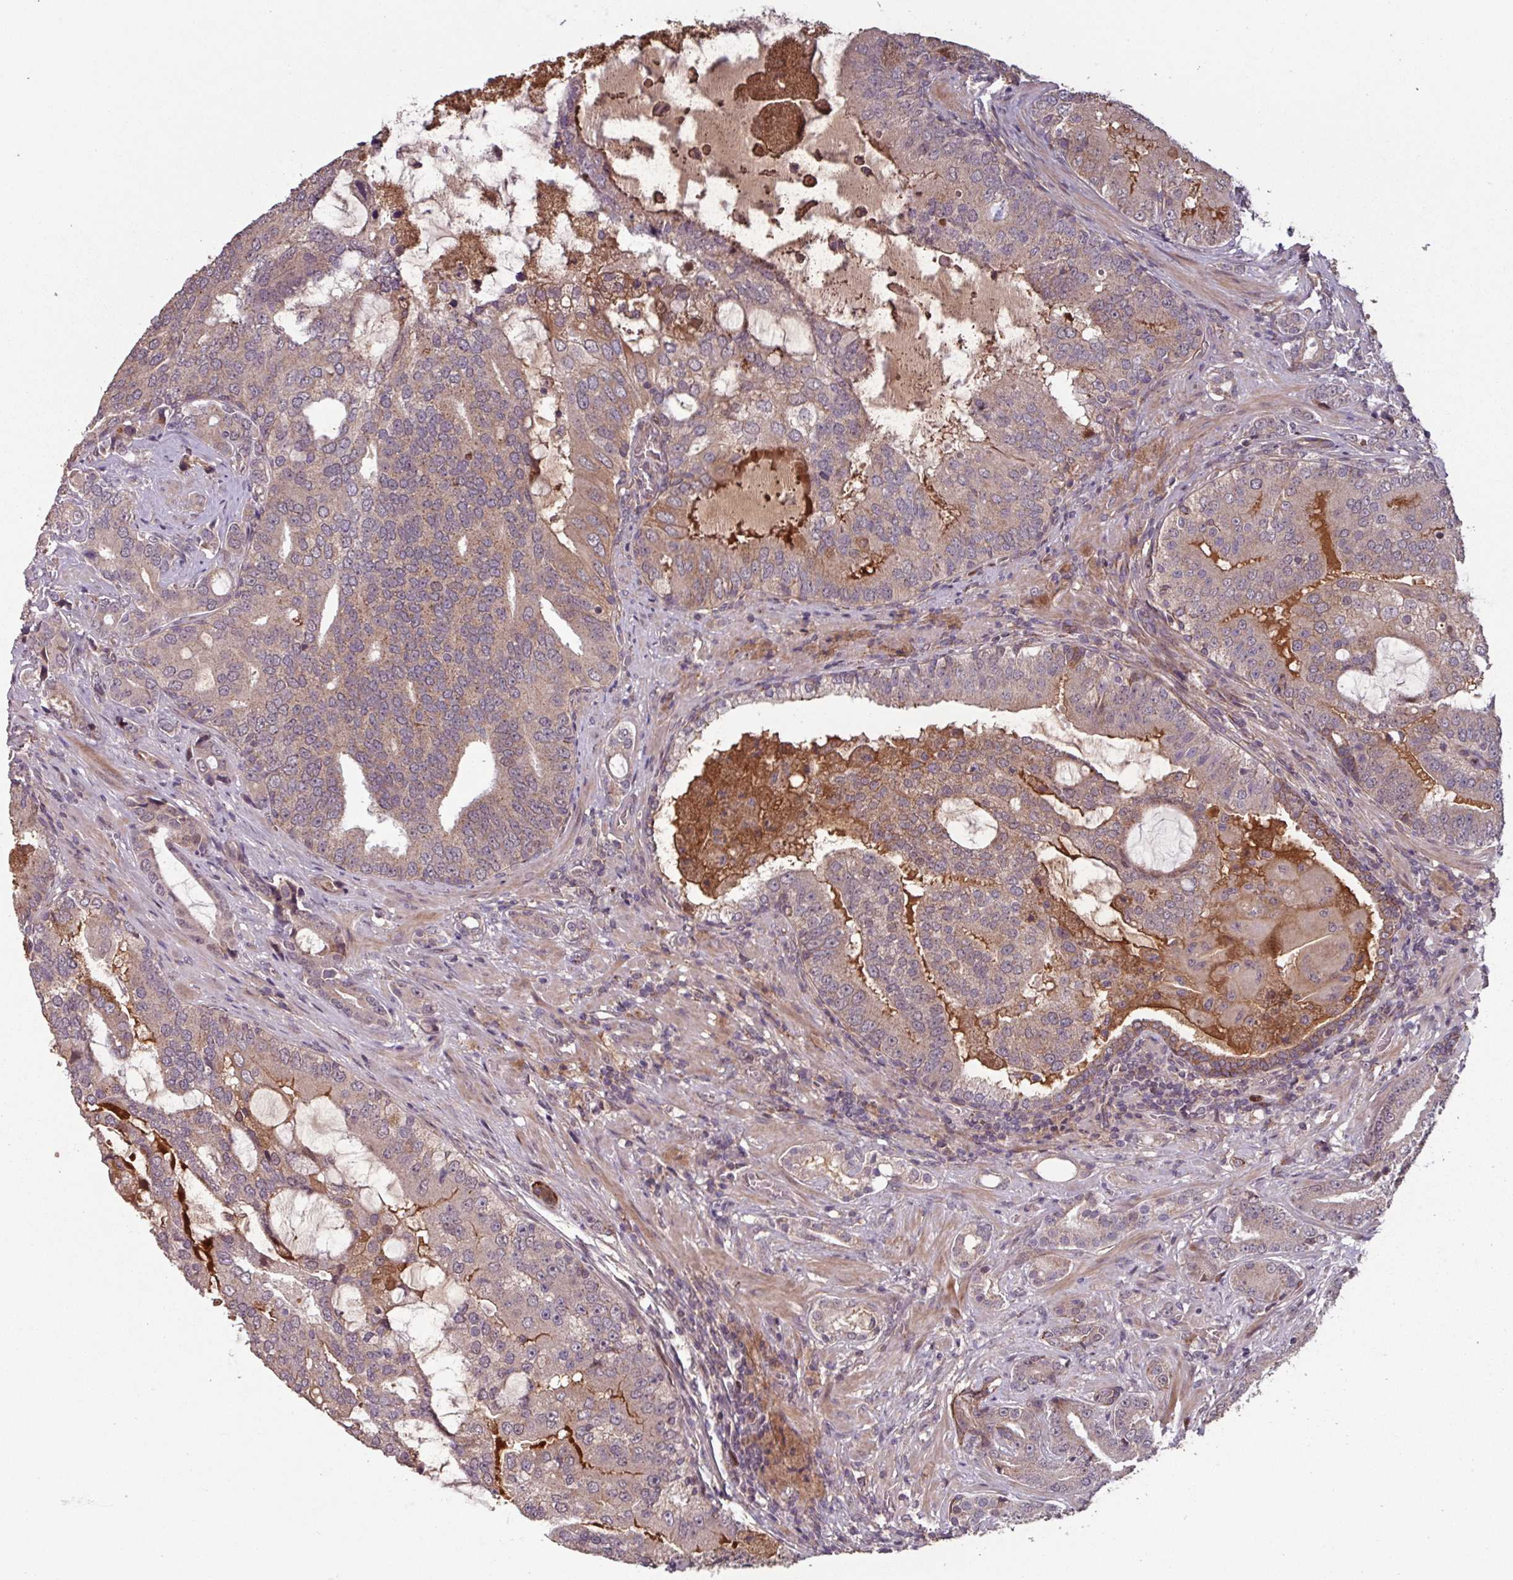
{"staining": {"intensity": "weak", "quantity": "25%-75%", "location": "cytoplasmic/membranous"}, "tissue": "prostate cancer", "cell_type": "Tumor cells", "image_type": "cancer", "snomed": [{"axis": "morphology", "description": "Adenocarcinoma, High grade"}, {"axis": "topography", "description": "Prostate"}], "caption": "Adenocarcinoma (high-grade) (prostate) was stained to show a protein in brown. There is low levels of weak cytoplasmic/membranous expression in approximately 25%-75% of tumor cells.", "gene": "TMEM88", "patient": {"sex": "male", "age": 55}}